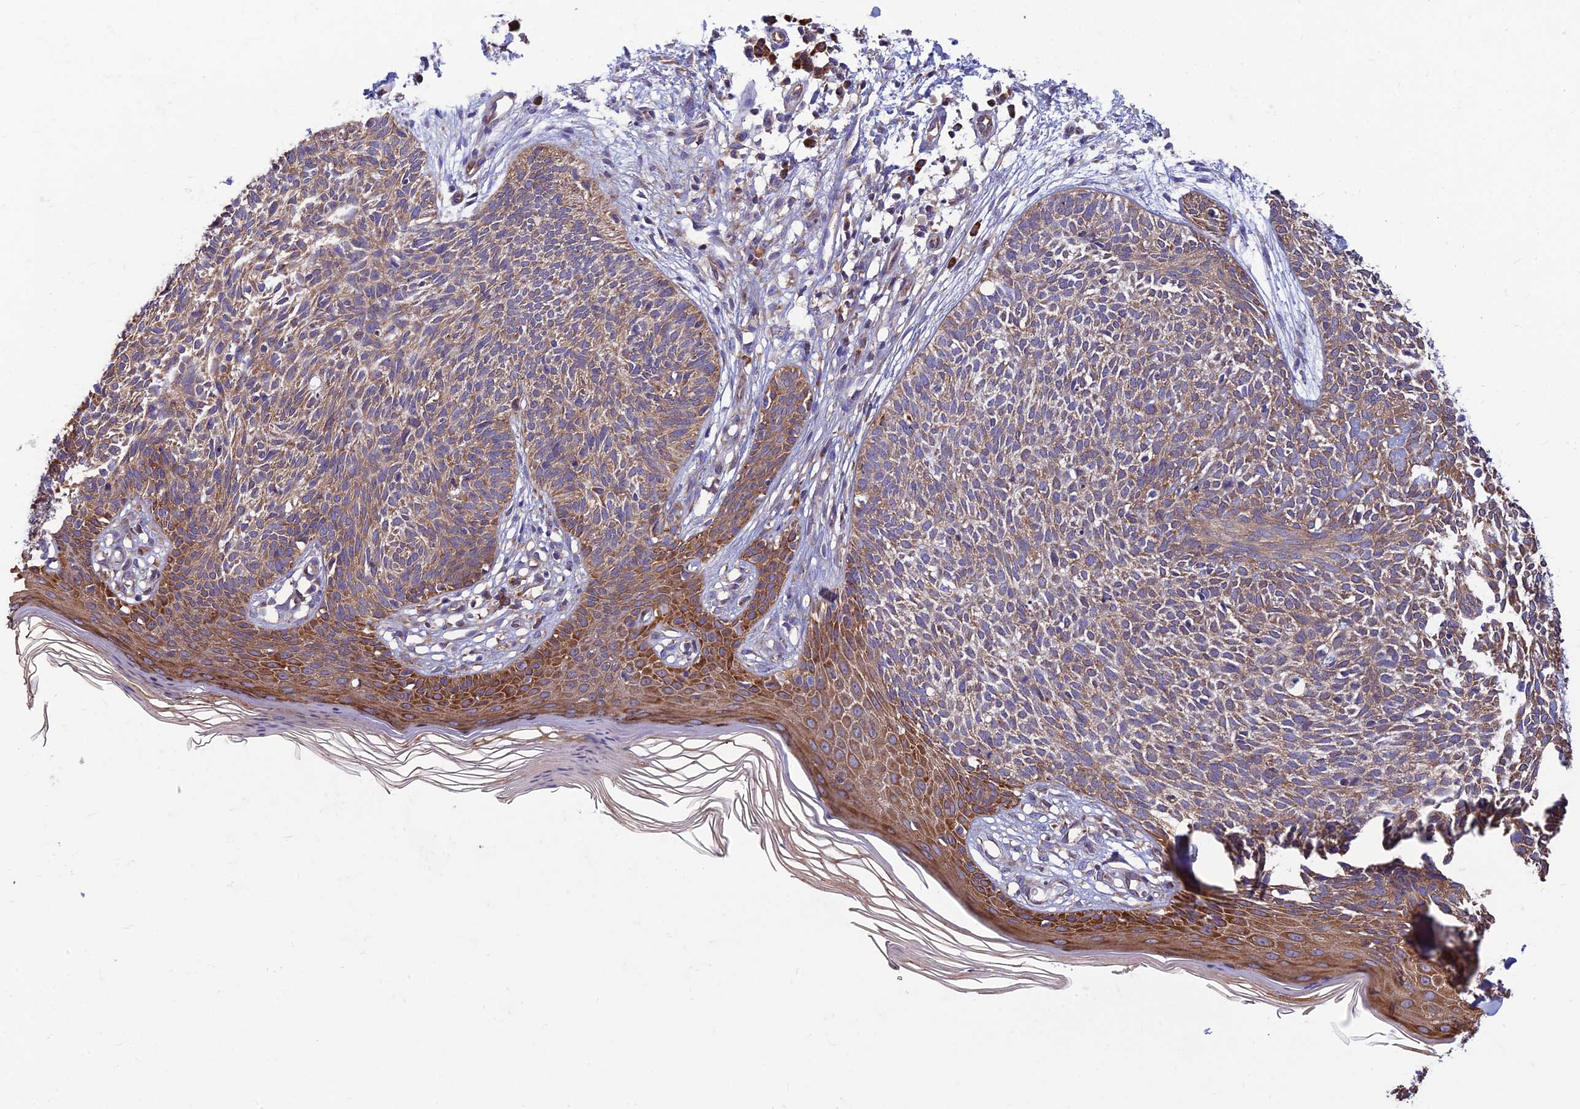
{"staining": {"intensity": "weak", "quantity": ">75%", "location": "cytoplasmic/membranous"}, "tissue": "skin cancer", "cell_type": "Tumor cells", "image_type": "cancer", "snomed": [{"axis": "morphology", "description": "Basal cell carcinoma"}, {"axis": "topography", "description": "Skin"}], "caption": "Skin cancer (basal cell carcinoma) stained for a protein (brown) shows weak cytoplasmic/membranous positive positivity in approximately >75% of tumor cells.", "gene": "RPL17-C18orf32", "patient": {"sex": "female", "age": 66}}